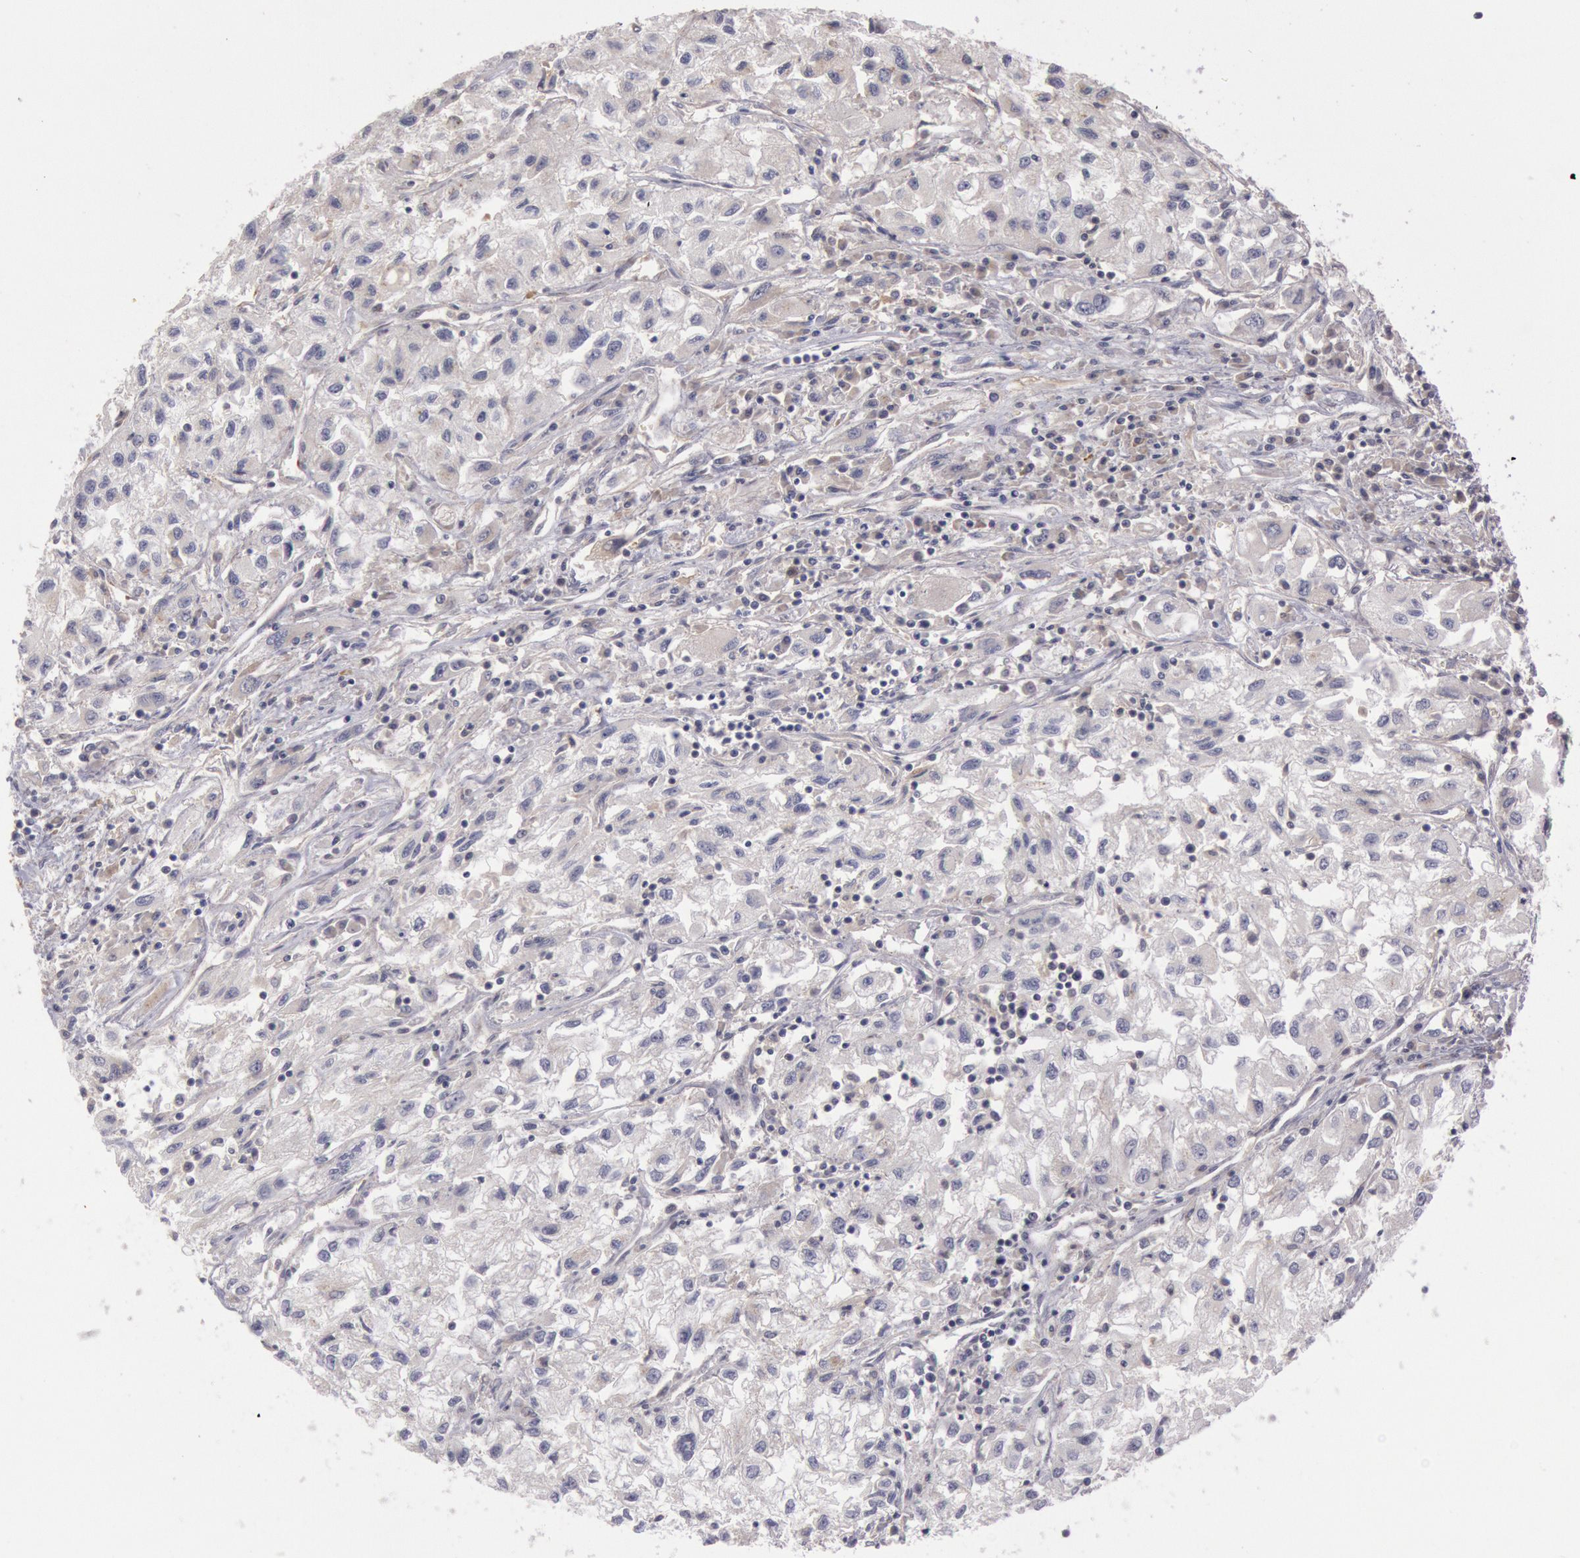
{"staining": {"intensity": "negative", "quantity": "none", "location": "none"}, "tissue": "renal cancer", "cell_type": "Tumor cells", "image_type": "cancer", "snomed": [{"axis": "morphology", "description": "Adenocarcinoma, NOS"}, {"axis": "topography", "description": "Kidney"}], "caption": "Immunohistochemistry image of neoplastic tissue: human renal adenocarcinoma stained with DAB displays no significant protein staining in tumor cells. The staining was performed using DAB to visualize the protein expression in brown, while the nuclei were stained in blue with hematoxylin (Magnification: 20x).", "gene": "PIK3R1", "patient": {"sex": "male", "age": 59}}